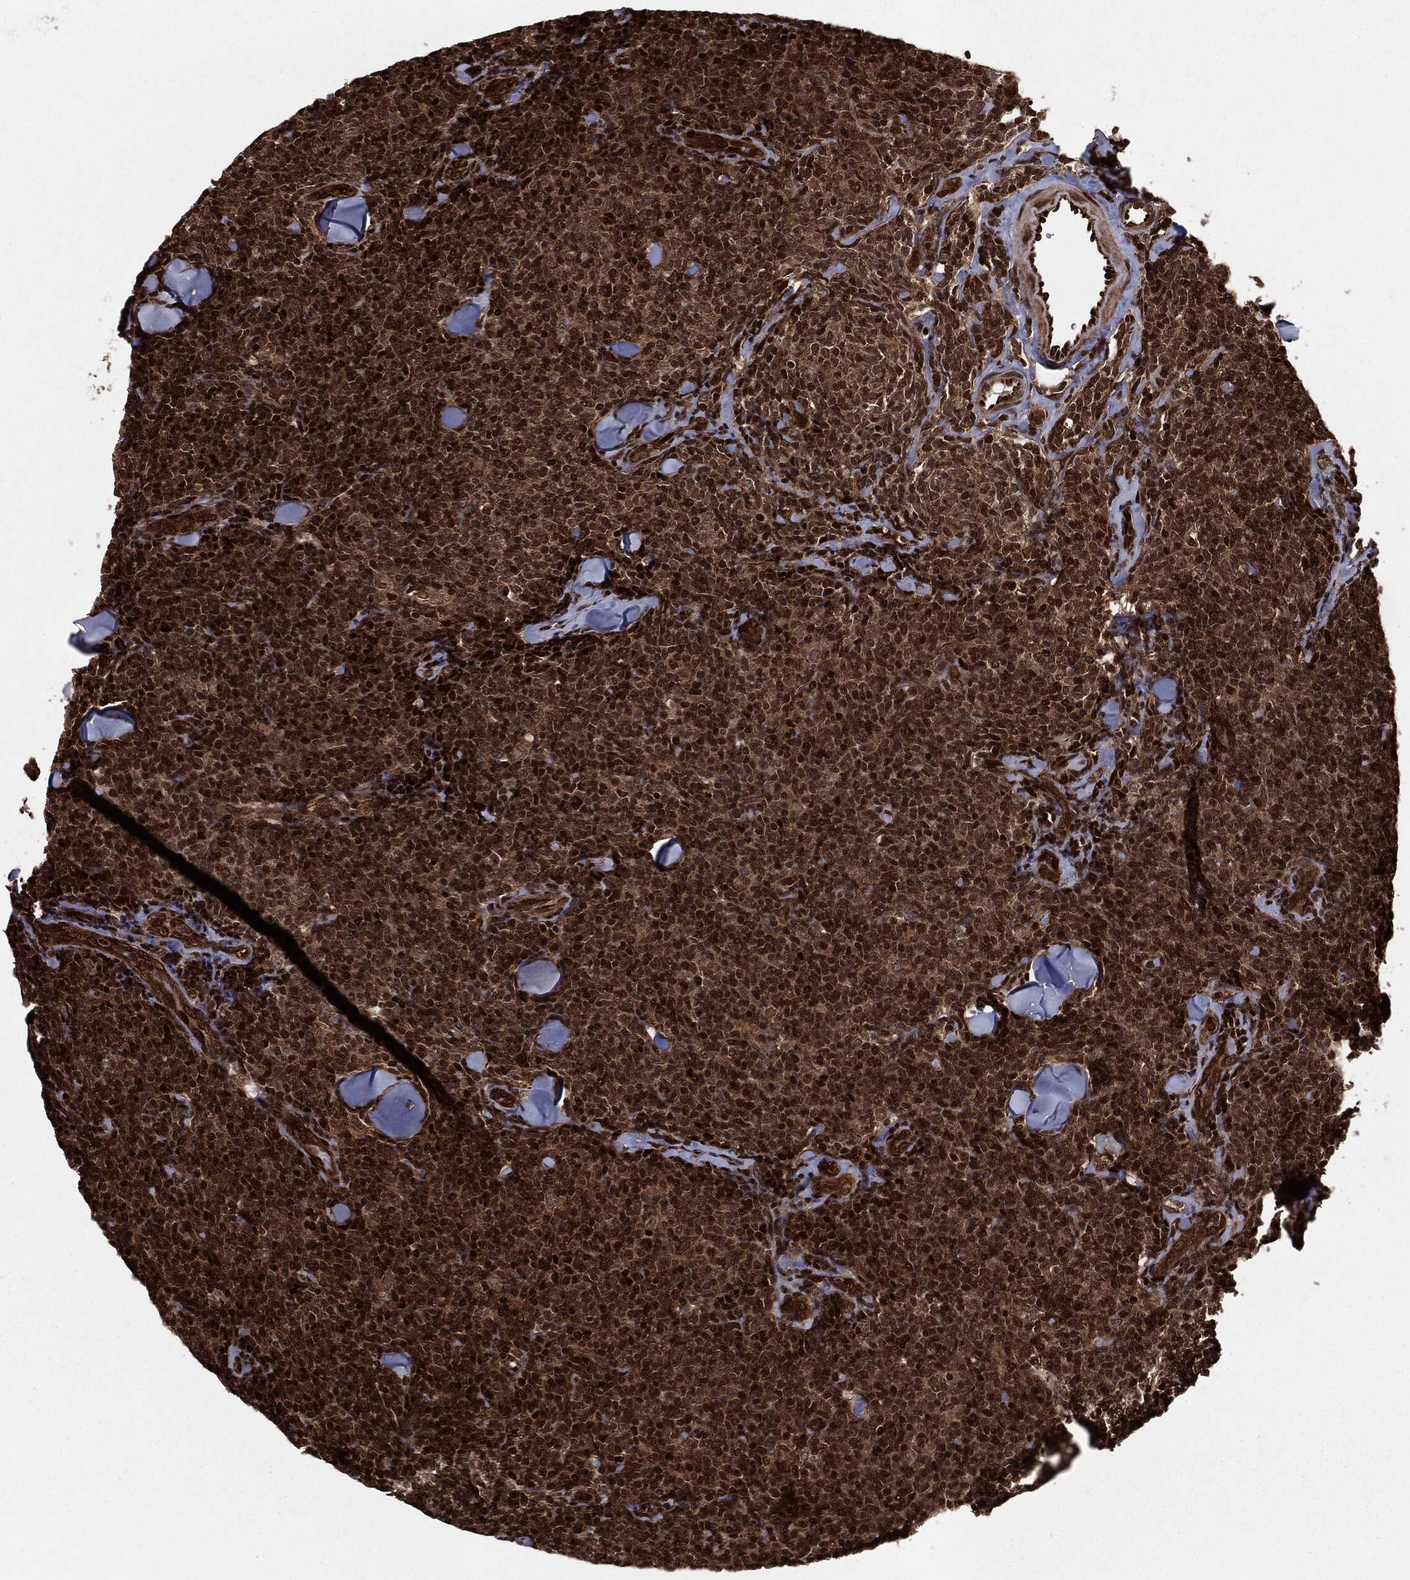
{"staining": {"intensity": "strong", "quantity": ">75%", "location": "cytoplasmic/membranous,nuclear"}, "tissue": "lymphoma", "cell_type": "Tumor cells", "image_type": "cancer", "snomed": [{"axis": "morphology", "description": "Malignant lymphoma, non-Hodgkin's type, Low grade"}, {"axis": "topography", "description": "Lymph node"}], "caption": "Lymphoma tissue displays strong cytoplasmic/membranous and nuclear positivity in about >75% of tumor cells, visualized by immunohistochemistry. (Brightfield microscopy of DAB IHC at high magnification).", "gene": "RANBP9", "patient": {"sex": "female", "age": 56}}